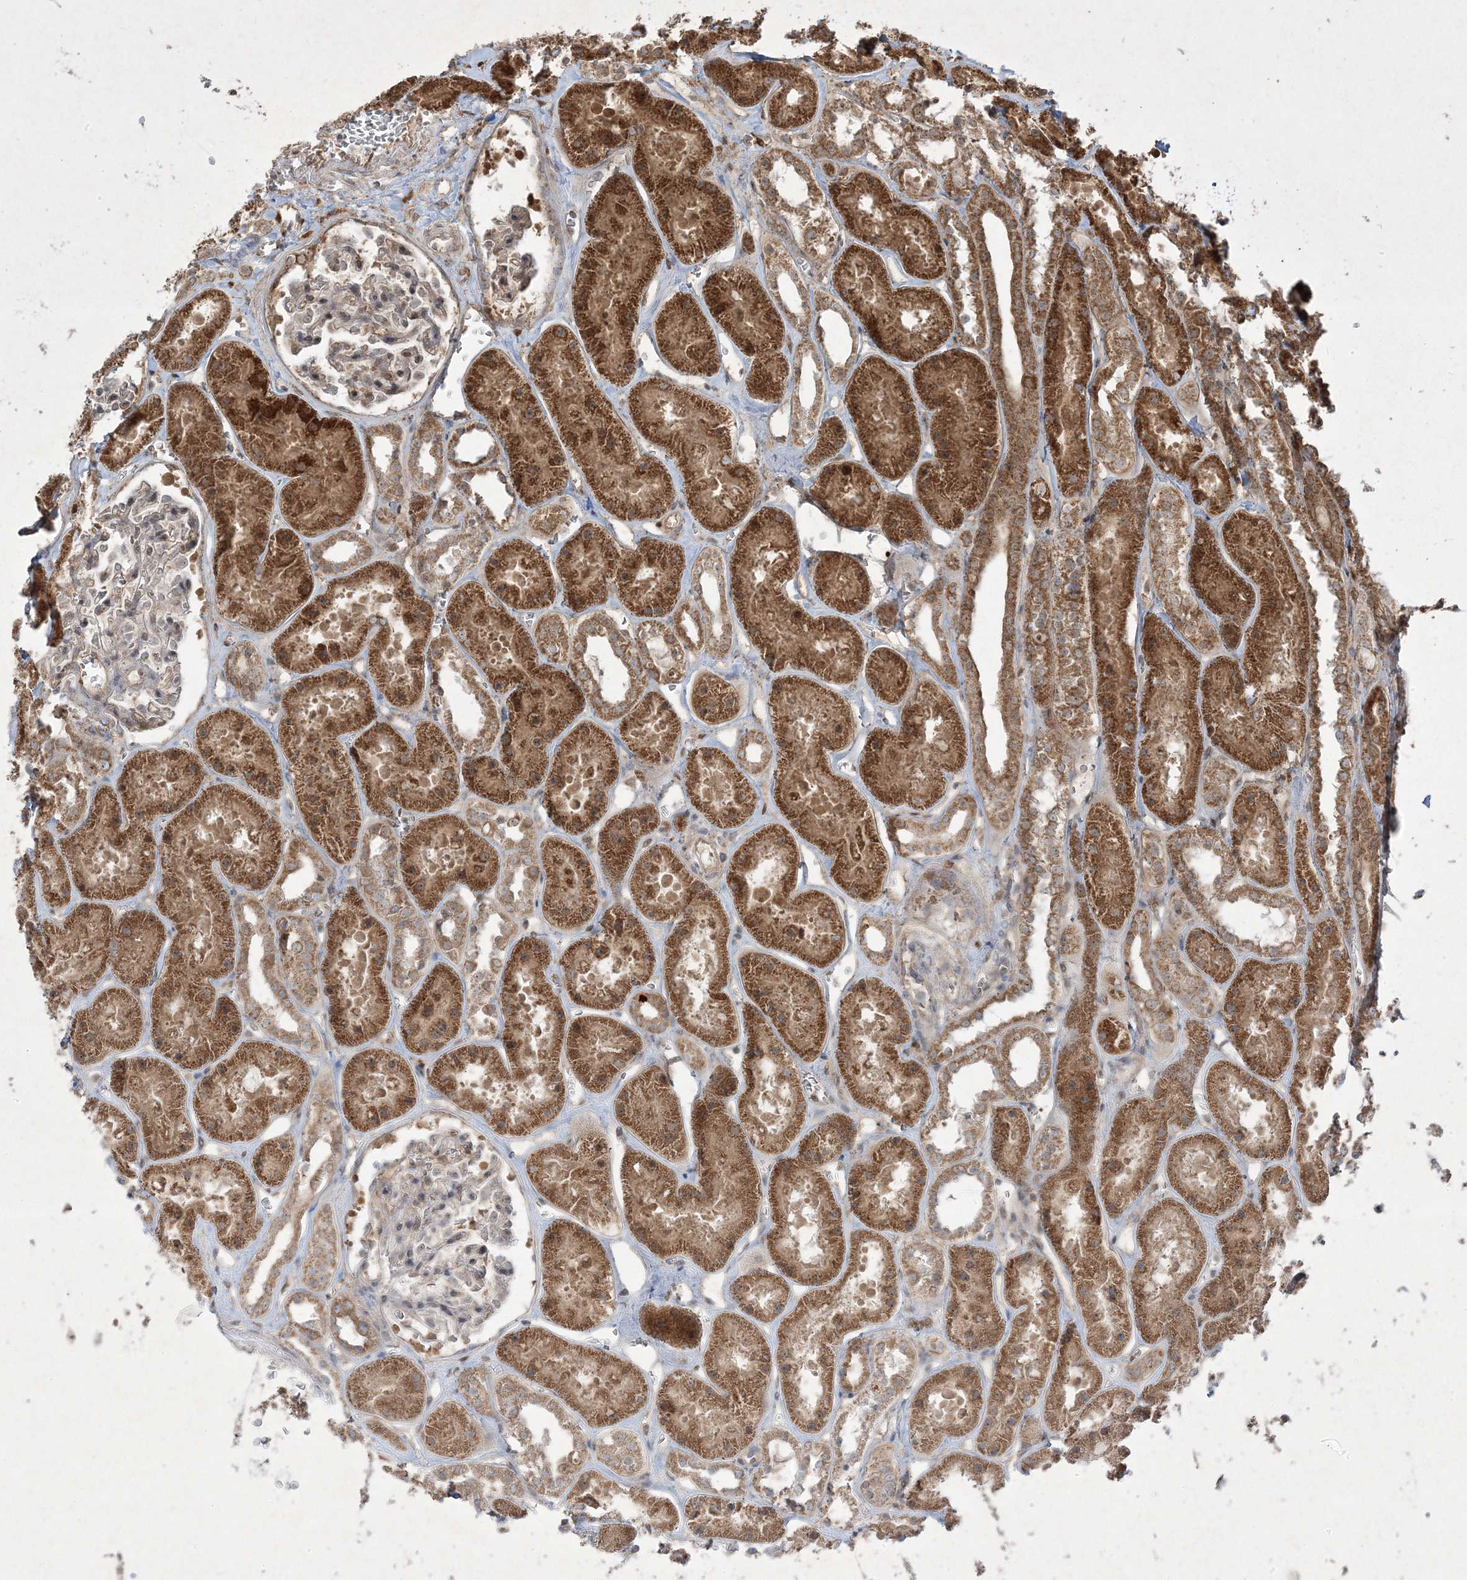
{"staining": {"intensity": "weak", "quantity": "<25%", "location": "cytoplasmic/membranous,nuclear"}, "tissue": "kidney", "cell_type": "Cells in glomeruli", "image_type": "normal", "snomed": [{"axis": "morphology", "description": "Normal tissue, NOS"}, {"axis": "topography", "description": "Kidney"}], "caption": "Immunohistochemical staining of unremarkable human kidney shows no significant expression in cells in glomeruli.", "gene": "PLEKHM2", "patient": {"sex": "female", "age": 41}}